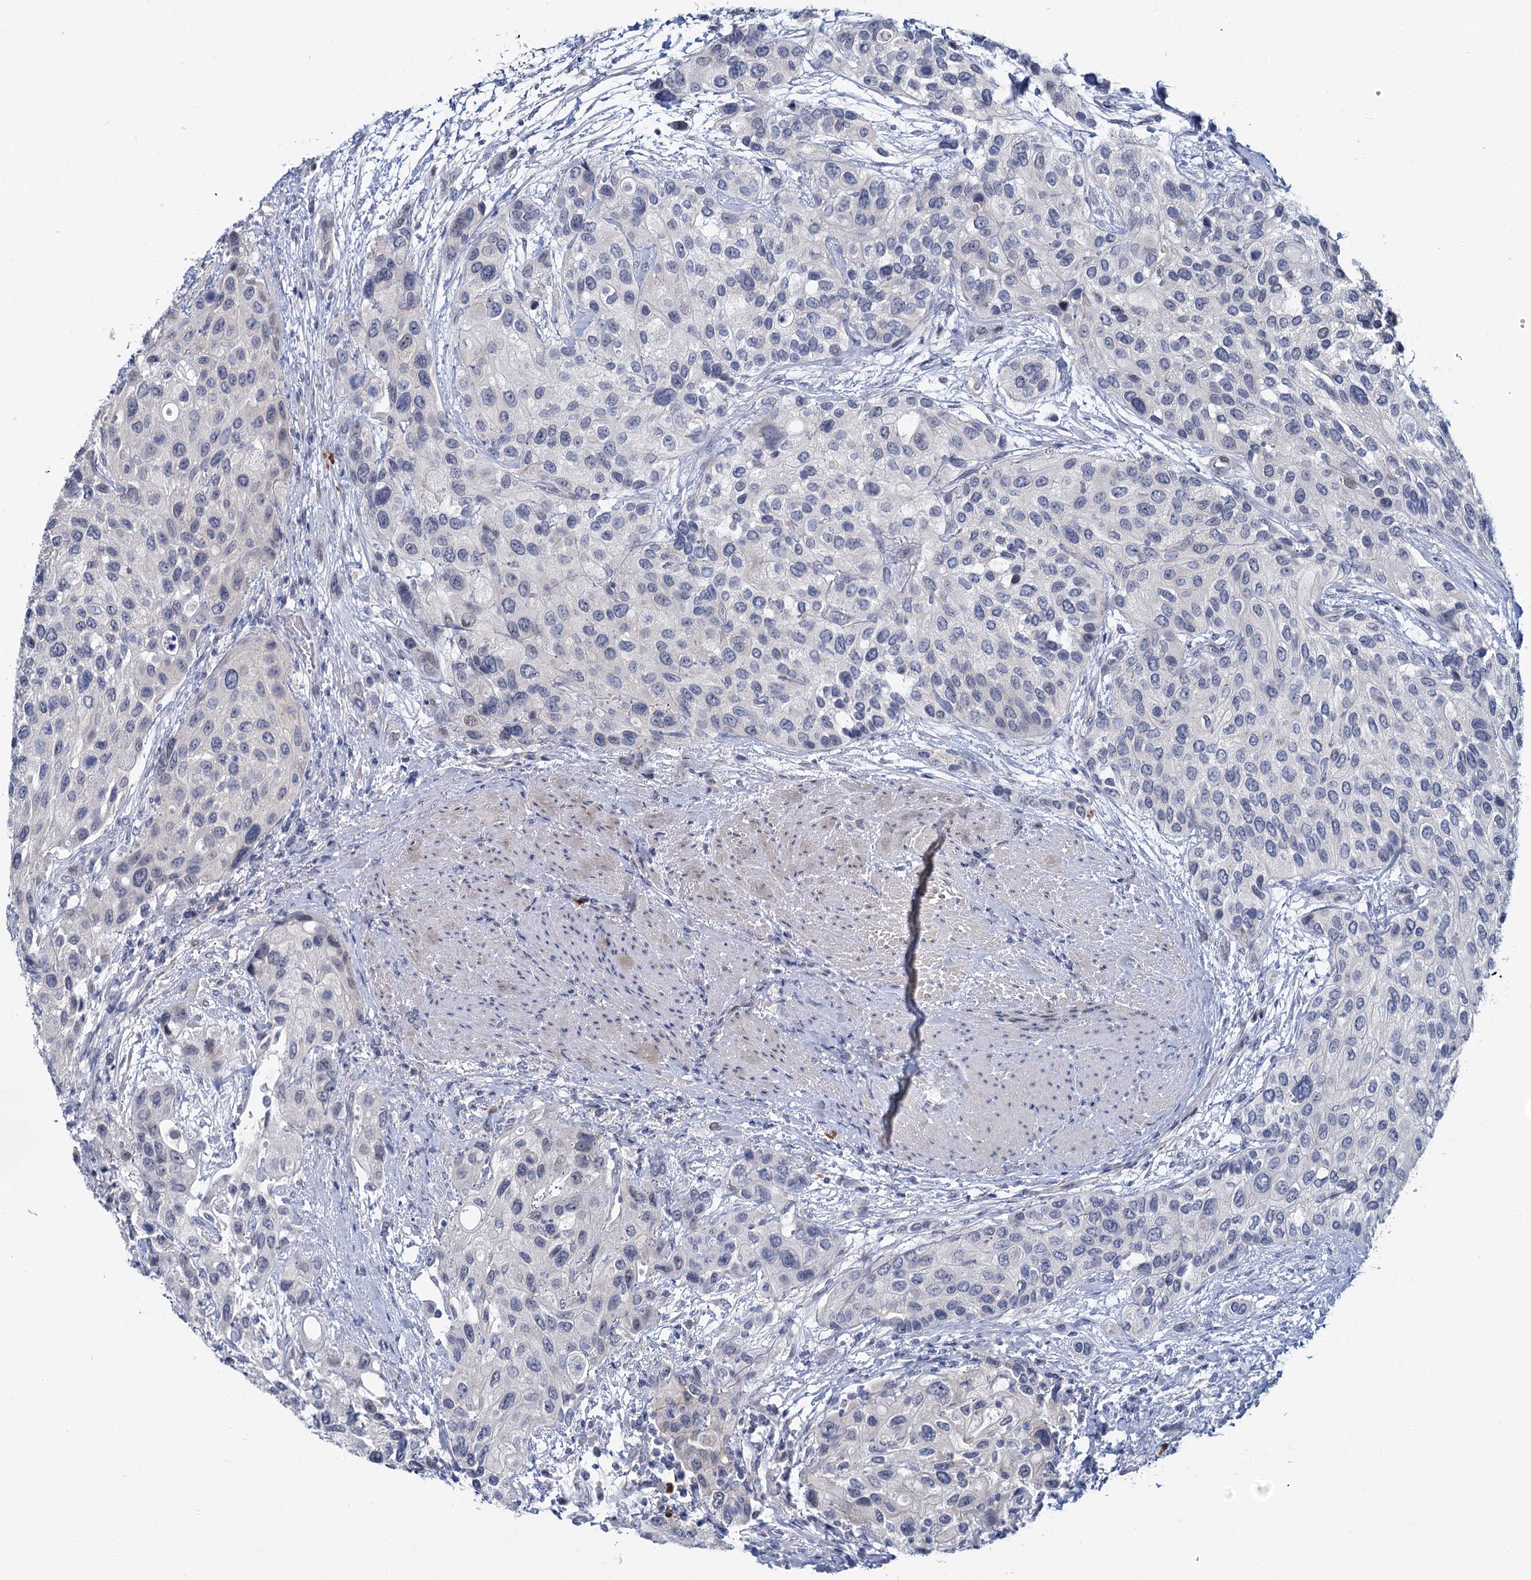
{"staining": {"intensity": "negative", "quantity": "none", "location": "none"}, "tissue": "urothelial cancer", "cell_type": "Tumor cells", "image_type": "cancer", "snomed": [{"axis": "morphology", "description": "Normal tissue, NOS"}, {"axis": "morphology", "description": "Urothelial carcinoma, High grade"}, {"axis": "topography", "description": "Vascular tissue"}, {"axis": "topography", "description": "Urinary bladder"}], "caption": "The photomicrograph demonstrates no significant expression in tumor cells of high-grade urothelial carcinoma.", "gene": "ACRBP", "patient": {"sex": "female", "age": 56}}